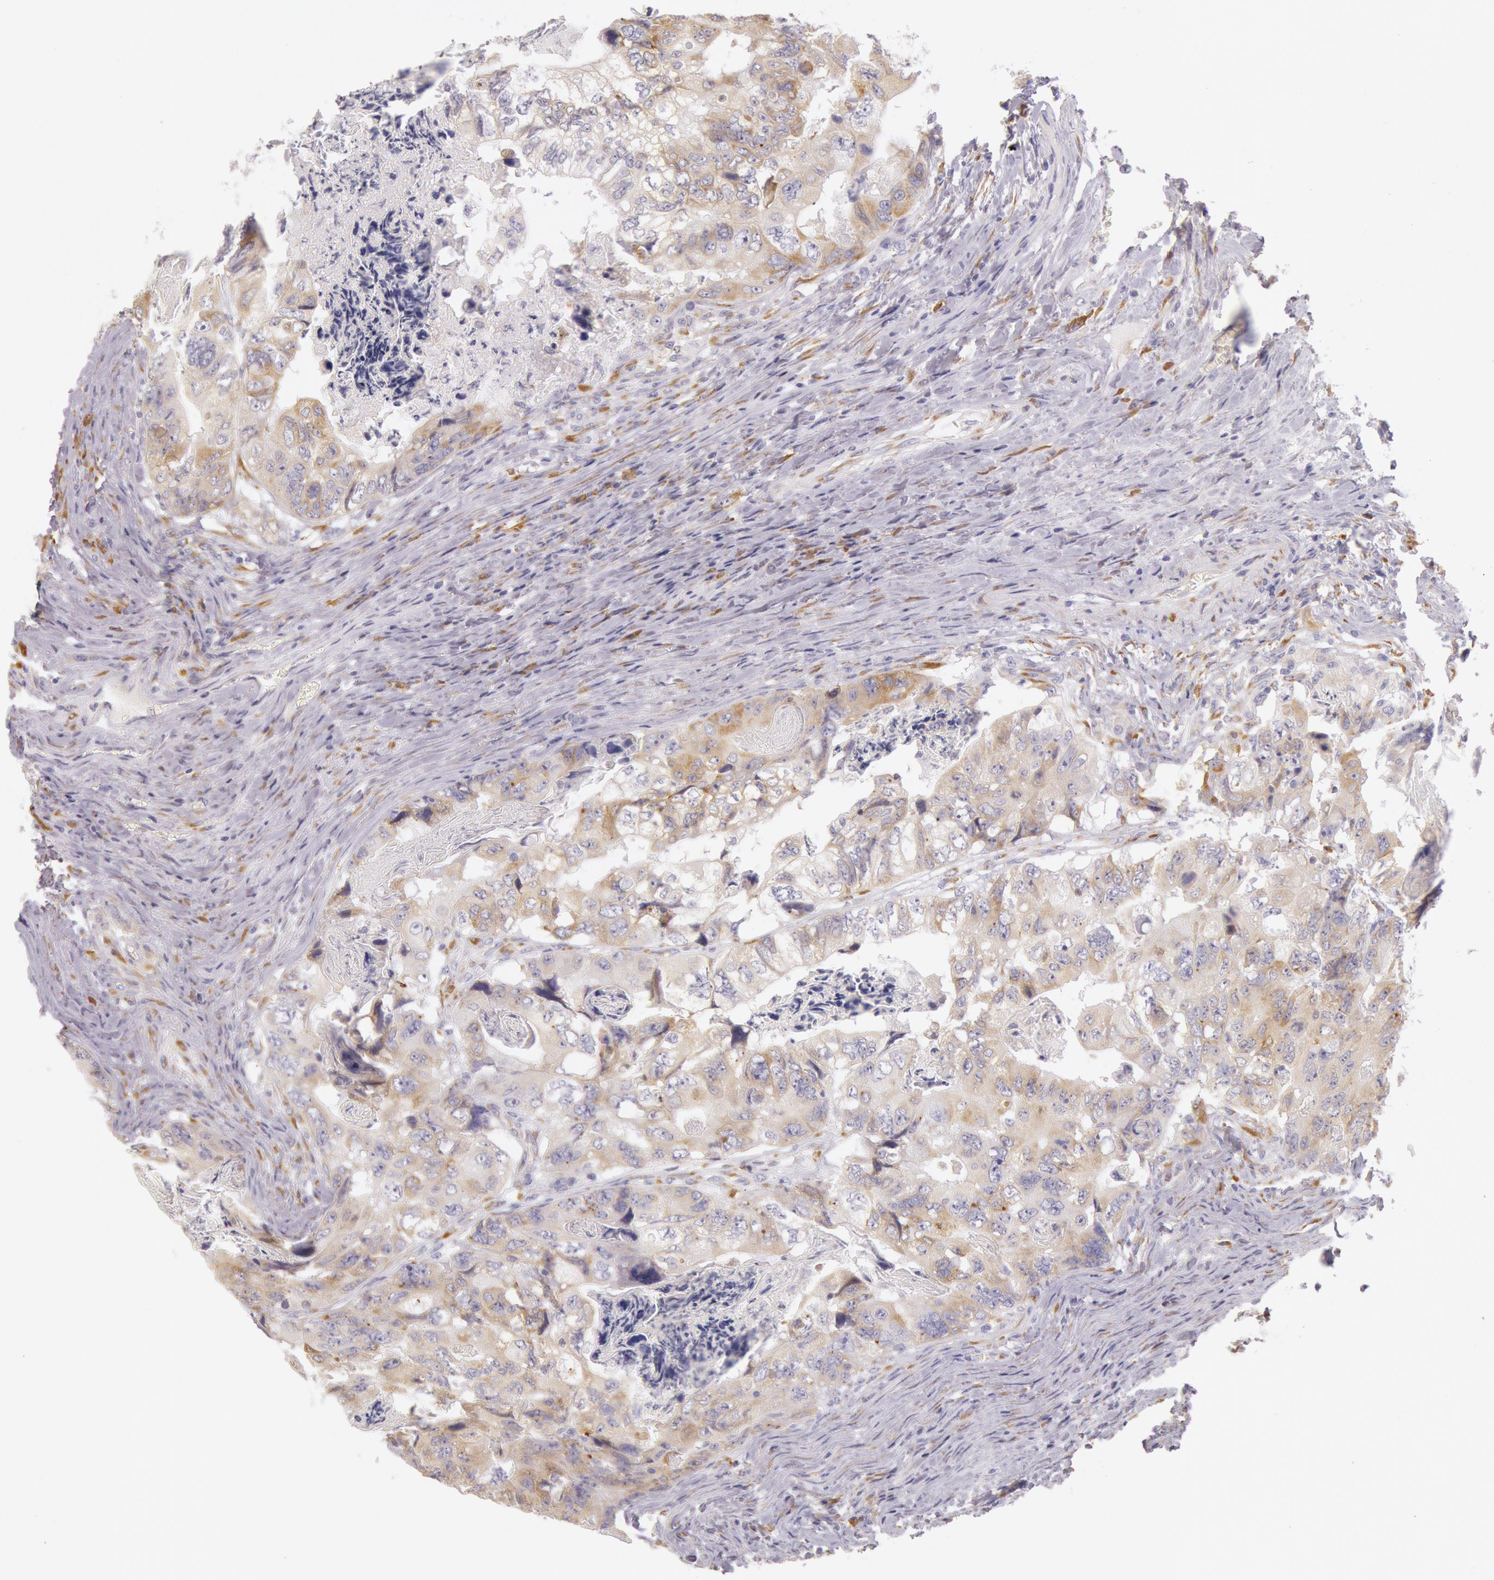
{"staining": {"intensity": "weak", "quantity": "25%-75%", "location": "nuclear"}, "tissue": "colorectal cancer", "cell_type": "Tumor cells", "image_type": "cancer", "snomed": [{"axis": "morphology", "description": "Adenocarcinoma, NOS"}, {"axis": "topography", "description": "Rectum"}], "caption": "The immunohistochemical stain highlights weak nuclear staining in tumor cells of colorectal cancer (adenocarcinoma) tissue.", "gene": "CIDEB", "patient": {"sex": "female", "age": 82}}